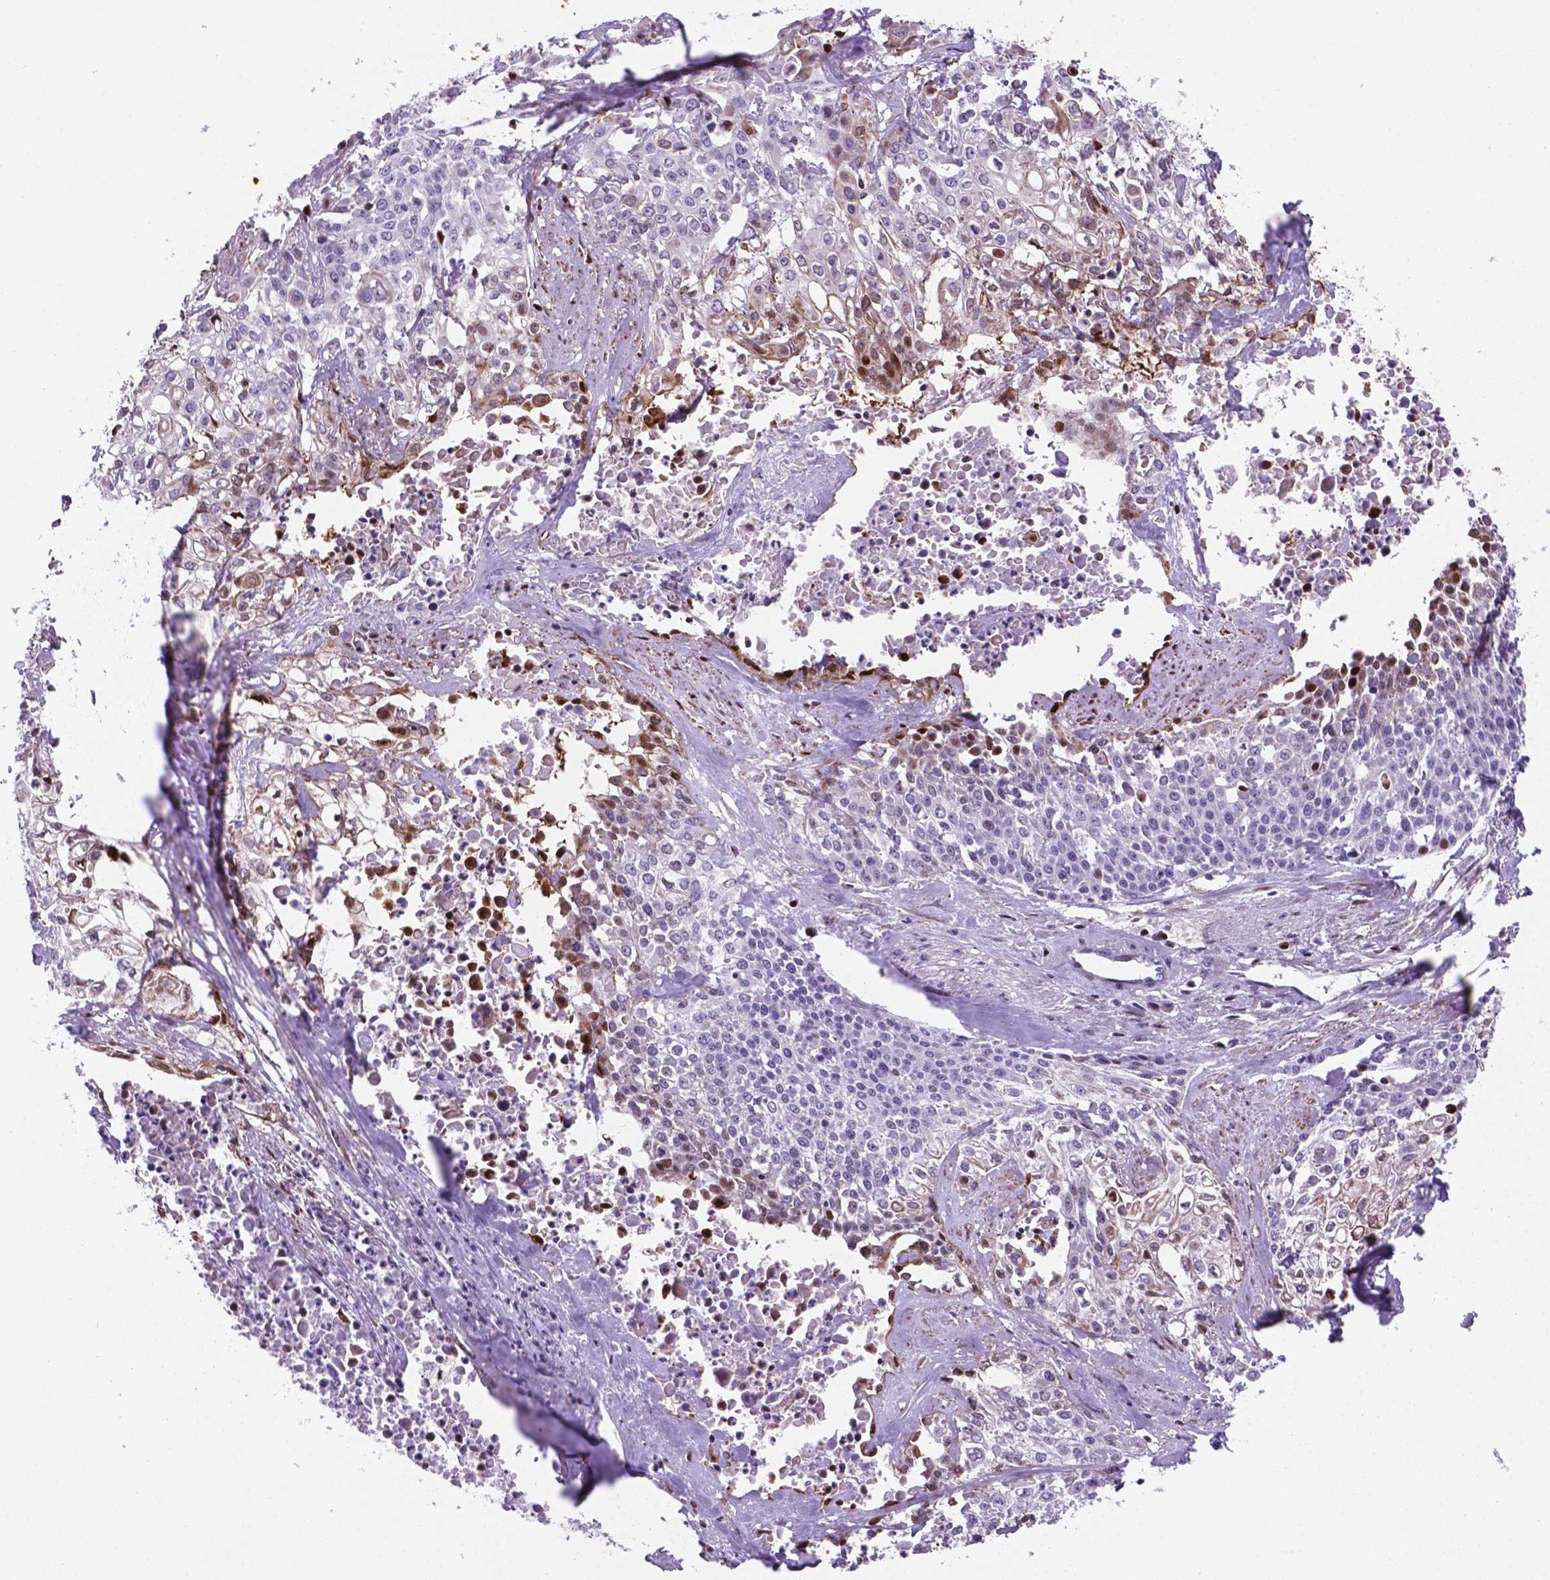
{"staining": {"intensity": "moderate", "quantity": "<25%", "location": "nuclear"}, "tissue": "cervical cancer", "cell_type": "Tumor cells", "image_type": "cancer", "snomed": [{"axis": "morphology", "description": "Squamous cell carcinoma, NOS"}, {"axis": "topography", "description": "Cervix"}], "caption": "Immunohistochemical staining of squamous cell carcinoma (cervical) displays low levels of moderate nuclear staining in about <25% of tumor cells.", "gene": "TM4SF20", "patient": {"sex": "female", "age": 39}}